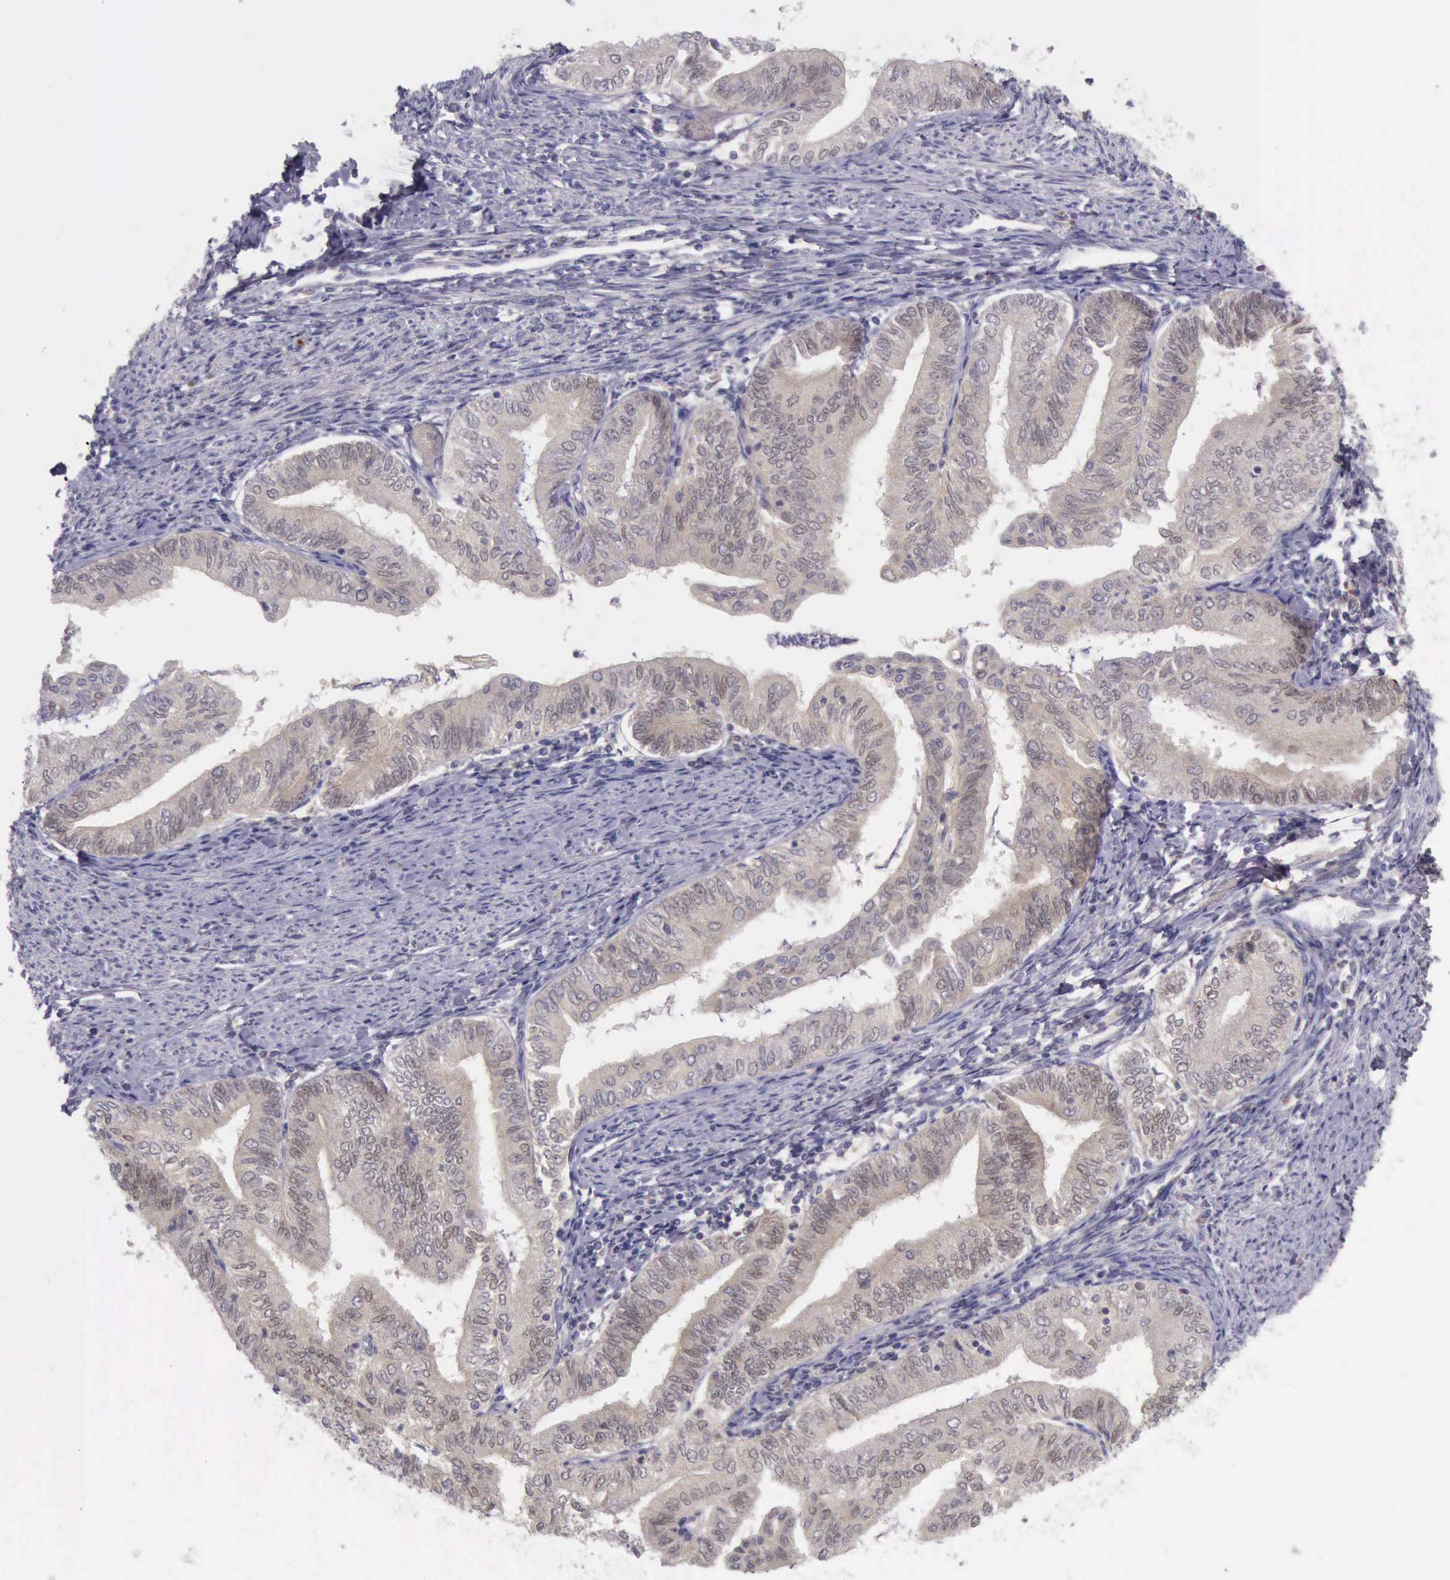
{"staining": {"intensity": "weak", "quantity": ">75%", "location": "cytoplasmic/membranous"}, "tissue": "endometrial cancer", "cell_type": "Tumor cells", "image_type": "cancer", "snomed": [{"axis": "morphology", "description": "Adenocarcinoma, NOS"}, {"axis": "topography", "description": "Endometrium"}], "caption": "About >75% of tumor cells in human adenocarcinoma (endometrial) show weak cytoplasmic/membranous protein staining as visualized by brown immunohistochemical staining.", "gene": "ARNT2", "patient": {"sex": "female", "age": 66}}